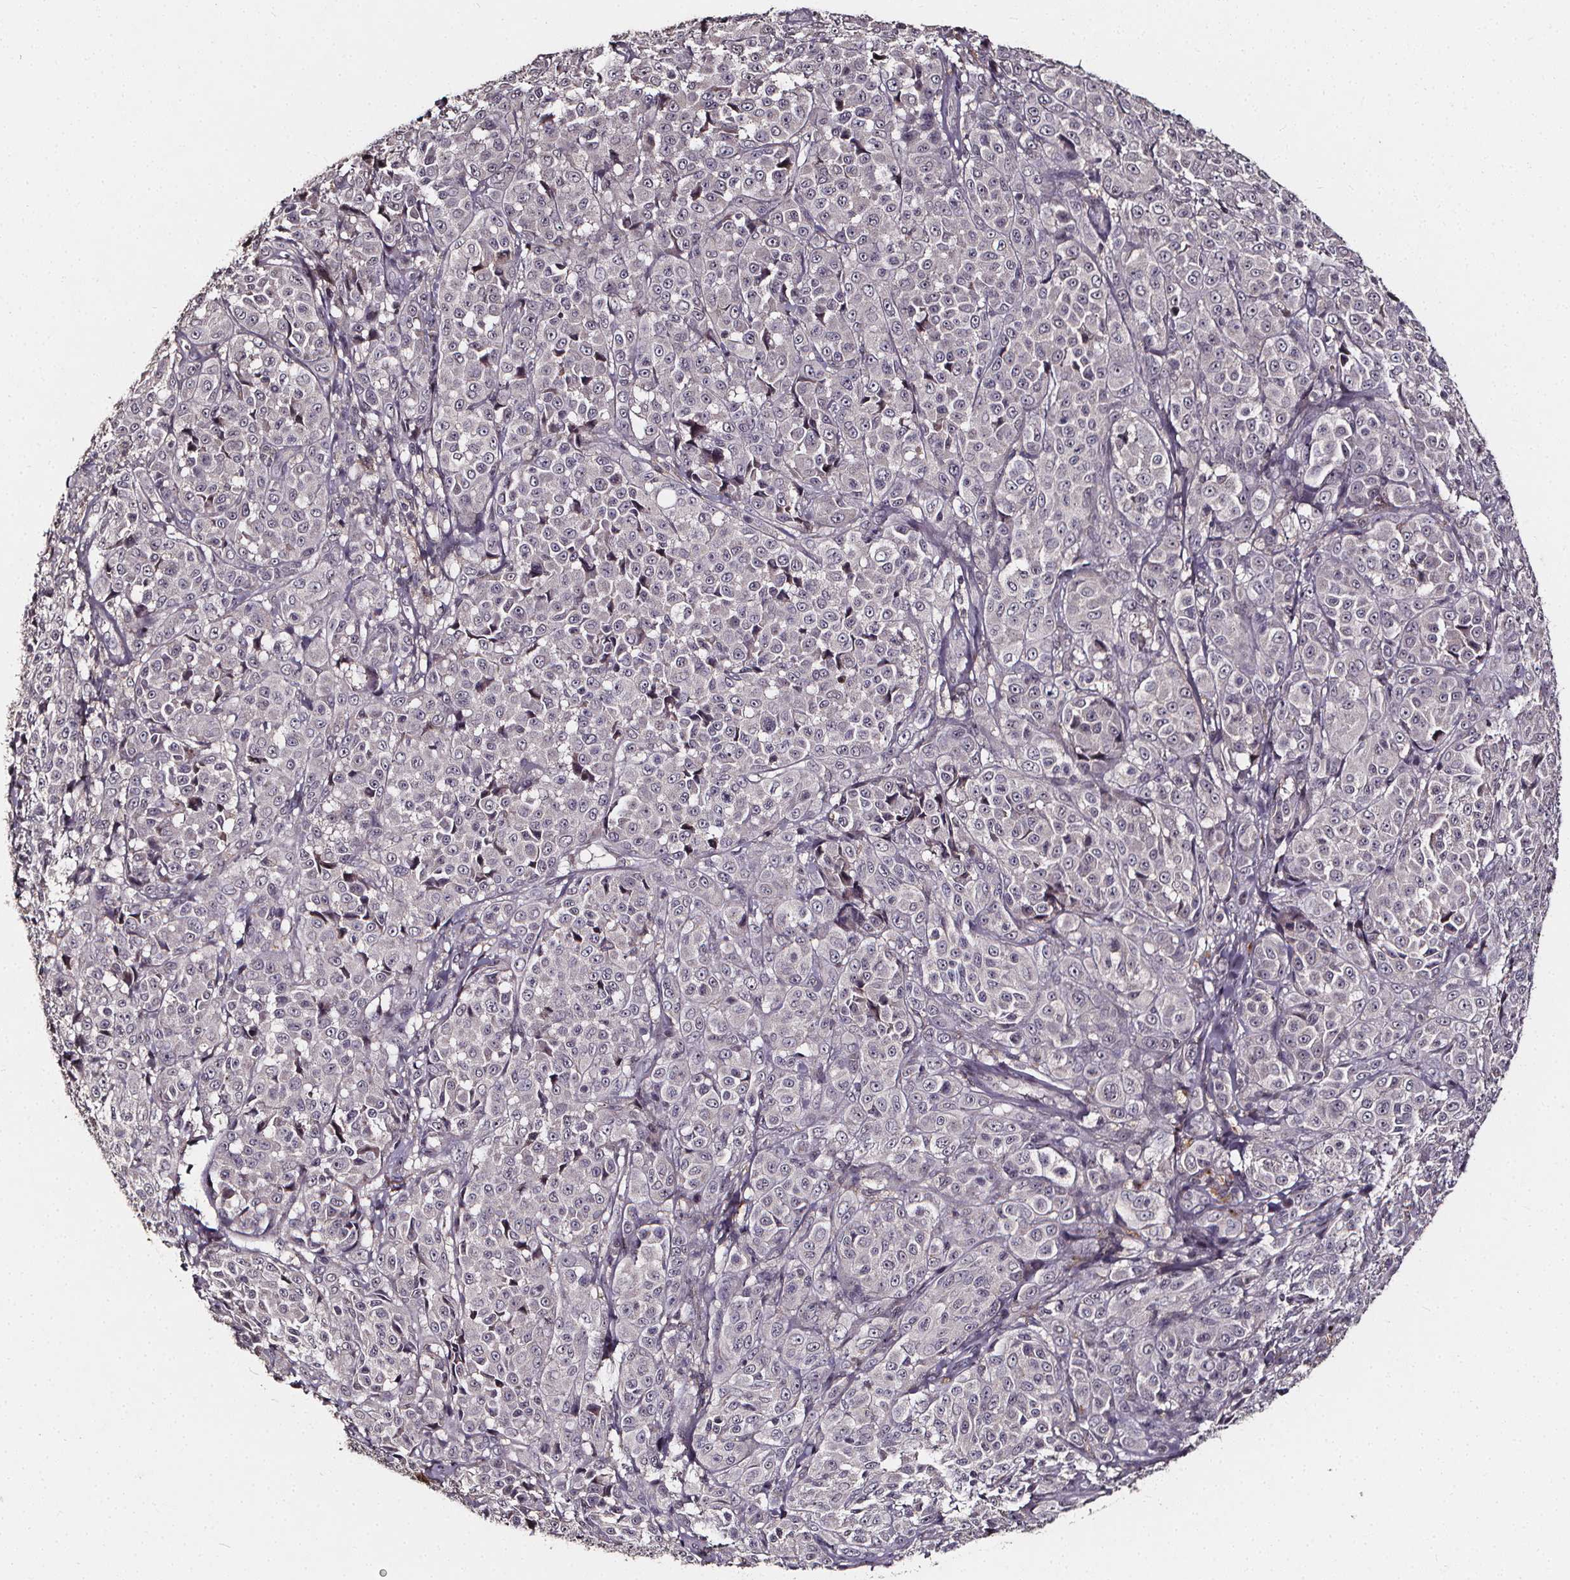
{"staining": {"intensity": "negative", "quantity": "none", "location": "none"}, "tissue": "melanoma", "cell_type": "Tumor cells", "image_type": "cancer", "snomed": [{"axis": "morphology", "description": "Malignant melanoma, NOS"}, {"axis": "topography", "description": "Skin"}], "caption": "The image displays no significant staining in tumor cells of malignant melanoma. Brightfield microscopy of immunohistochemistry stained with DAB (brown) and hematoxylin (blue), captured at high magnification.", "gene": "SPAG8", "patient": {"sex": "male", "age": 89}}